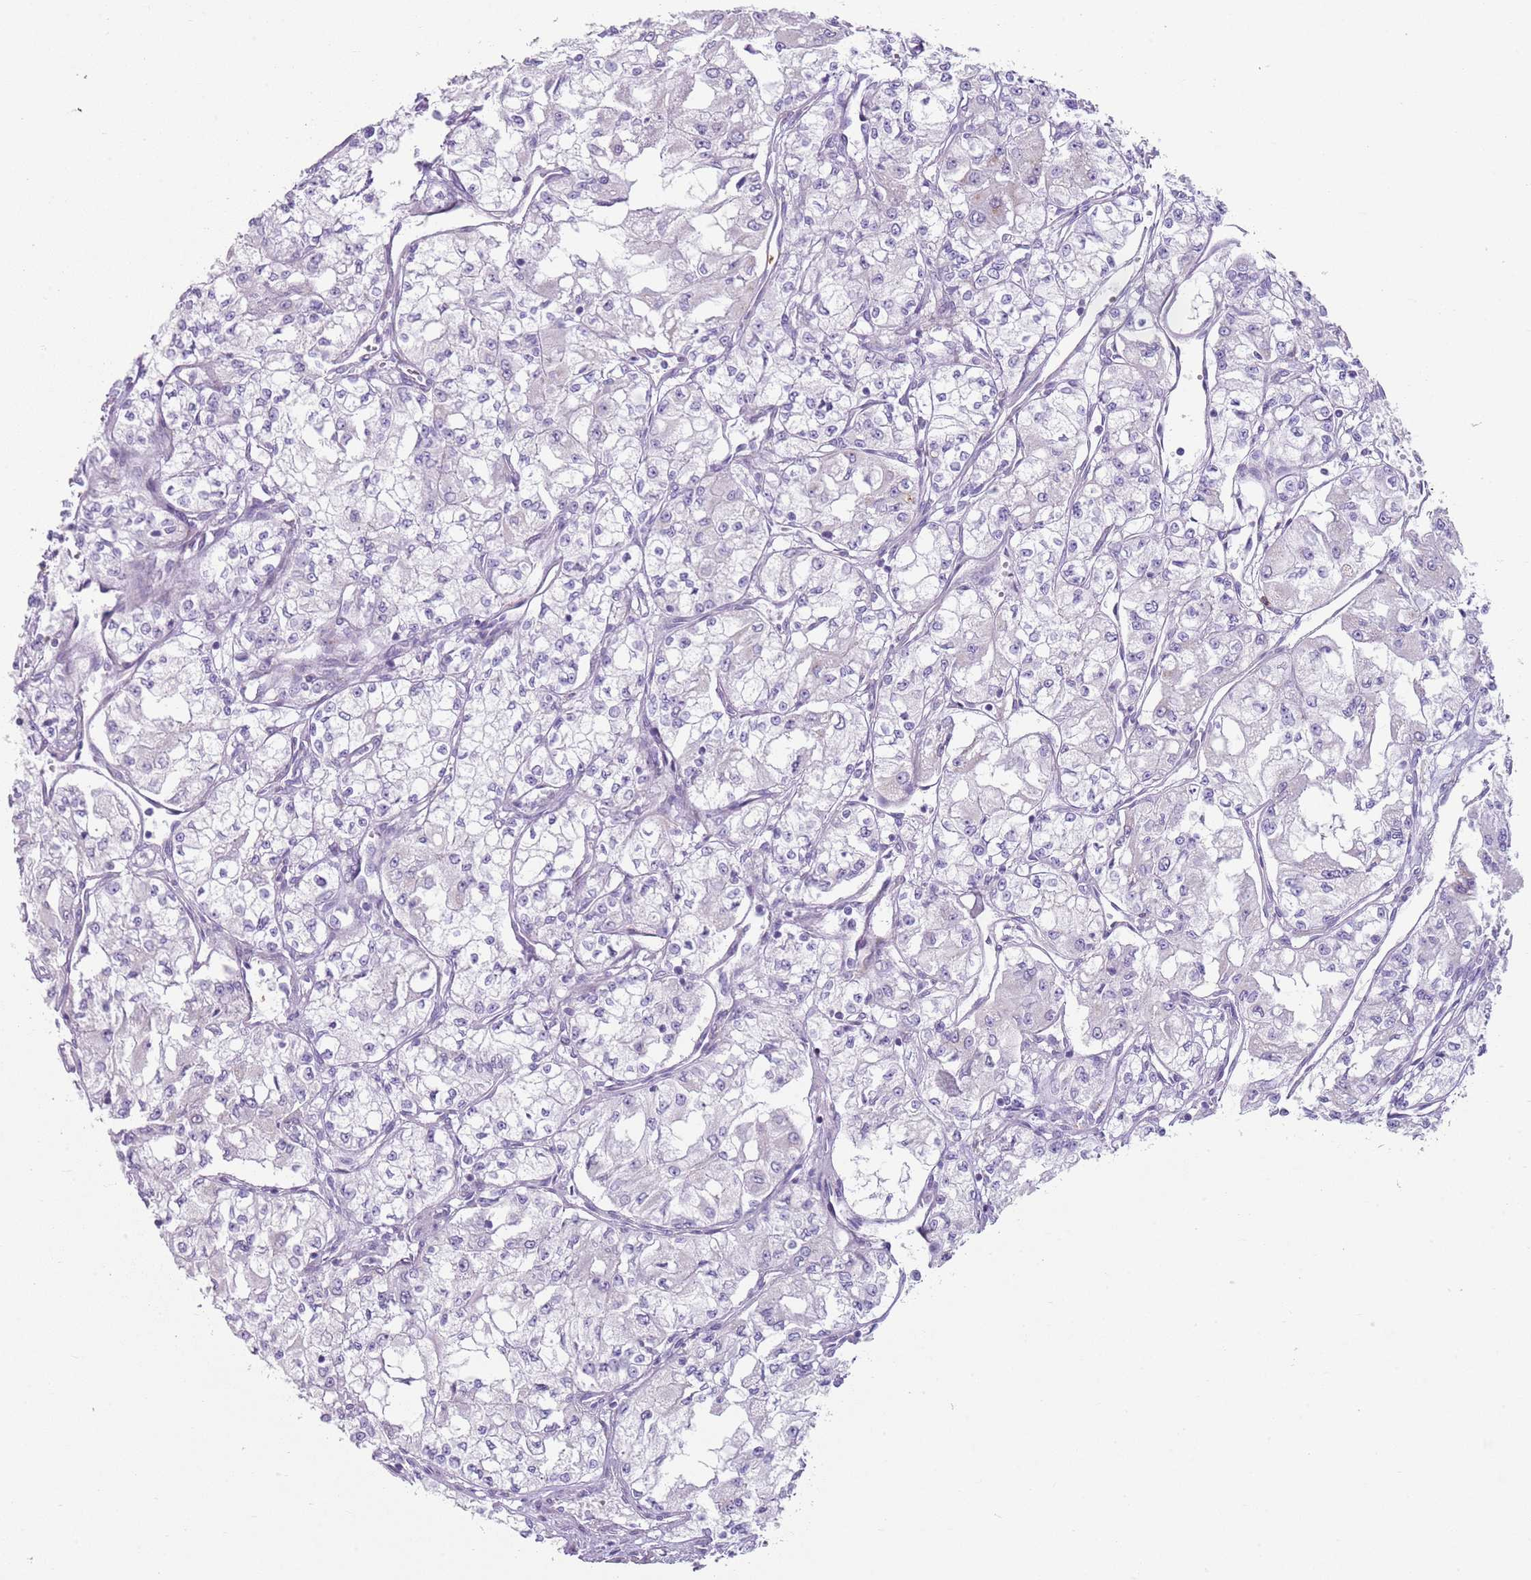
{"staining": {"intensity": "negative", "quantity": "none", "location": "none"}, "tissue": "renal cancer", "cell_type": "Tumor cells", "image_type": "cancer", "snomed": [{"axis": "morphology", "description": "Adenocarcinoma, NOS"}, {"axis": "topography", "description": "Kidney"}], "caption": "The histopathology image reveals no staining of tumor cells in renal cancer.", "gene": "CD177", "patient": {"sex": "male", "age": 59}}